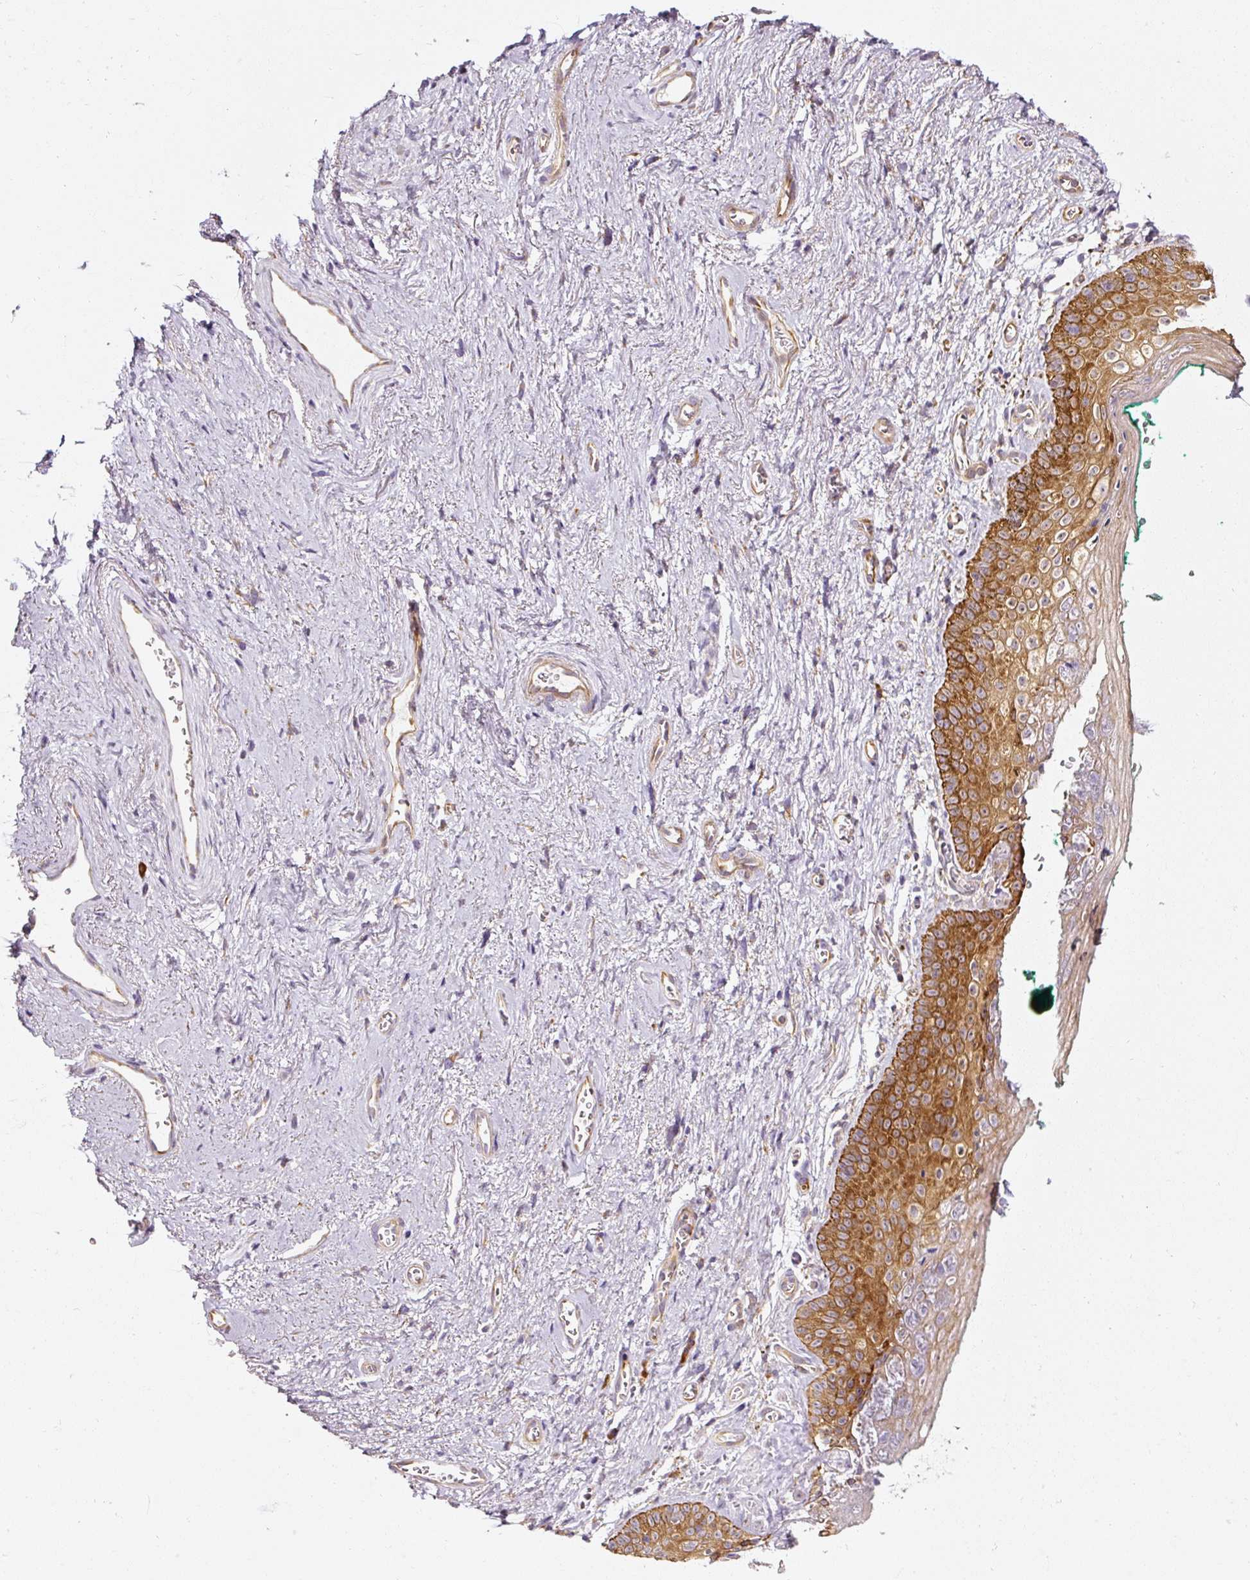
{"staining": {"intensity": "strong", "quantity": ">75%", "location": "cytoplasmic/membranous"}, "tissue": "vagina", "cell_type": "Squamous epithelial cells", "image_type": "normal", "snomed": [{"axis": "morphology", "description": "Normal tissue, NOS"}, {"axis": "topography", "description": "Vulva"}, {"axis": "topography", "description": "Vagina"}, {"axis": "topography", "description": "Peripheral nerve tissue"}], "caption": "High-magnification brightfield microscopy of benign vagina stained with DAB (brown) and counterstained with hematoxylin (blue). squamous epithelial cells exhibit strong cytoplasmic/membranous staining is identified in about>75% of cells.", "gene": "RPL10A", "patient": {"sex": "female", "age": 66}}